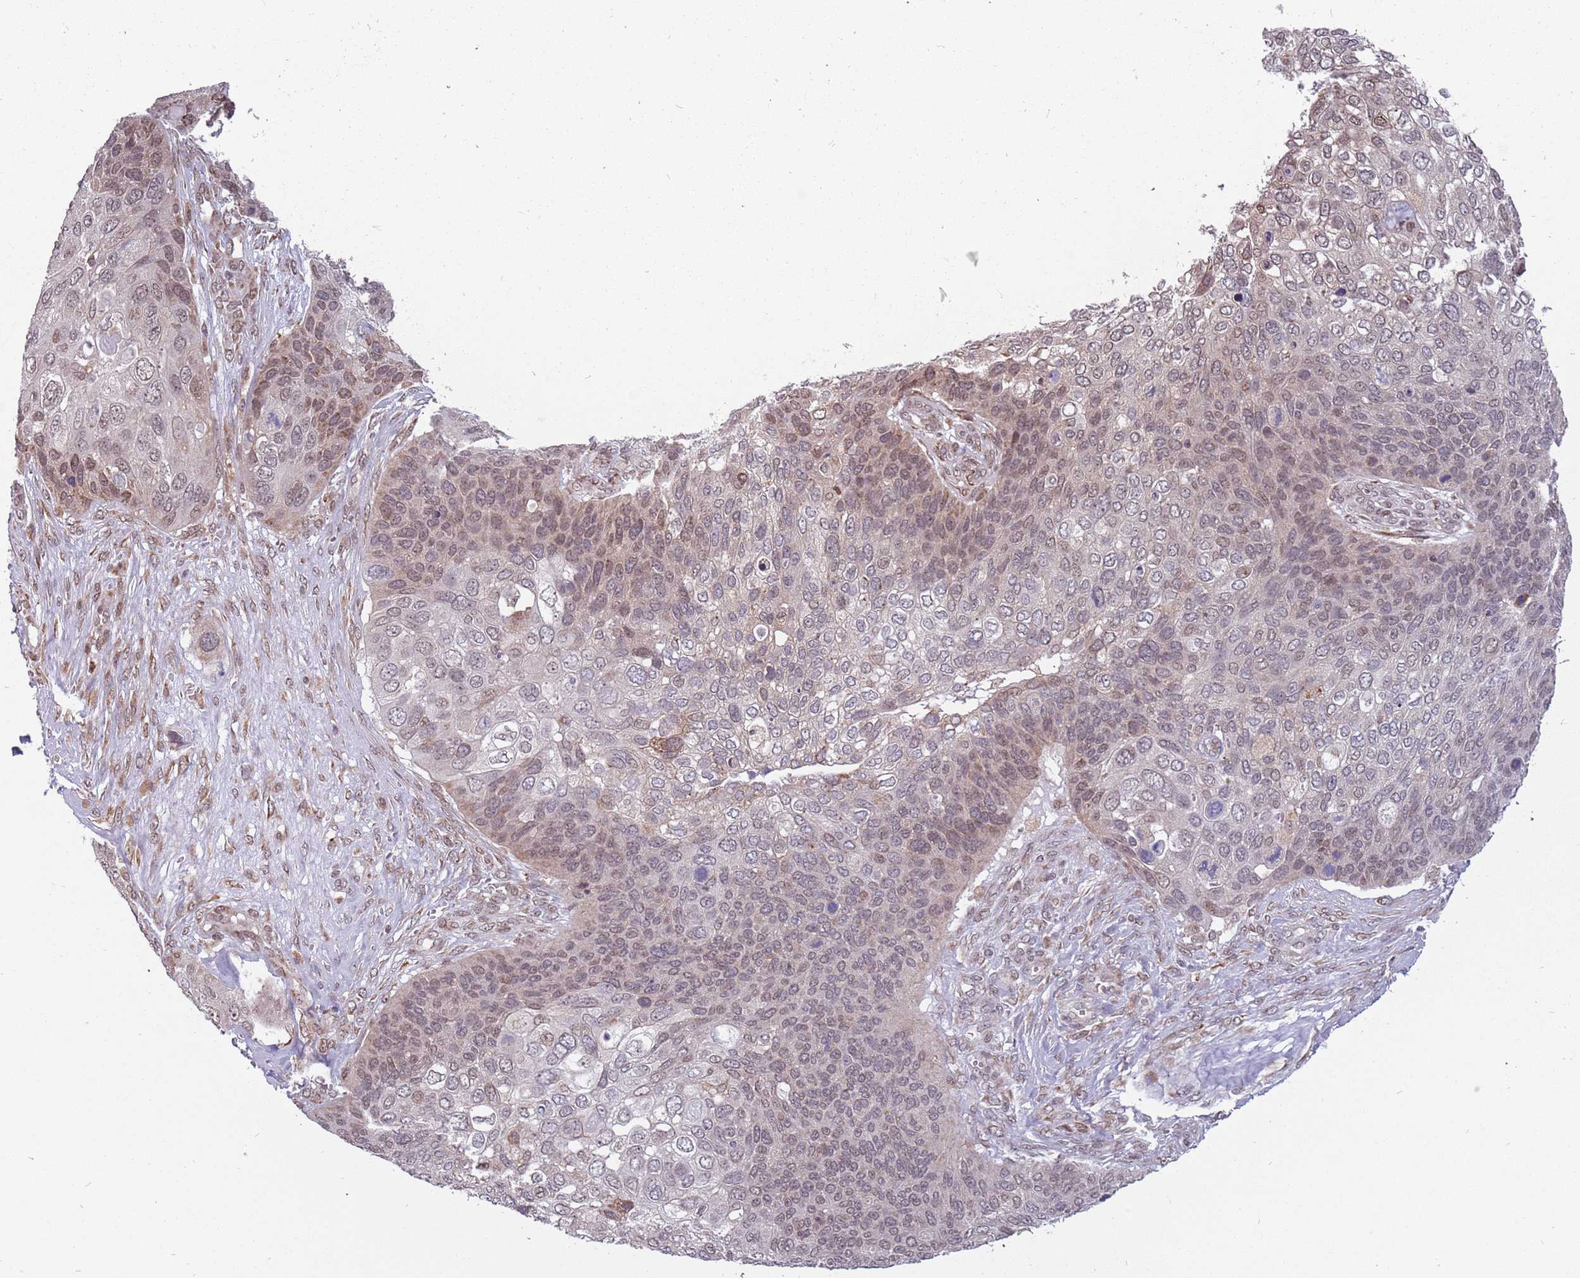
{"staining": {"intensity": "moderate", "quantity": "<25%", "location": "nuclear"}, "tissue": "skin cancer", "cell_type": "Tumor cells", "image_type": "cancer", "snomed": [{"axis": "morphology", "description": "Basal cell carcinoma"}, {"axis": "topography", "description": "Skin"}], "caption": "Immunohistochemical staining of human skin basal cell carcinoma reveals moderate nuclear protein staining in approximately <25% of tumor cells.", "gene": "BARD1", "patient": {"sex": "female", "age": 74}}